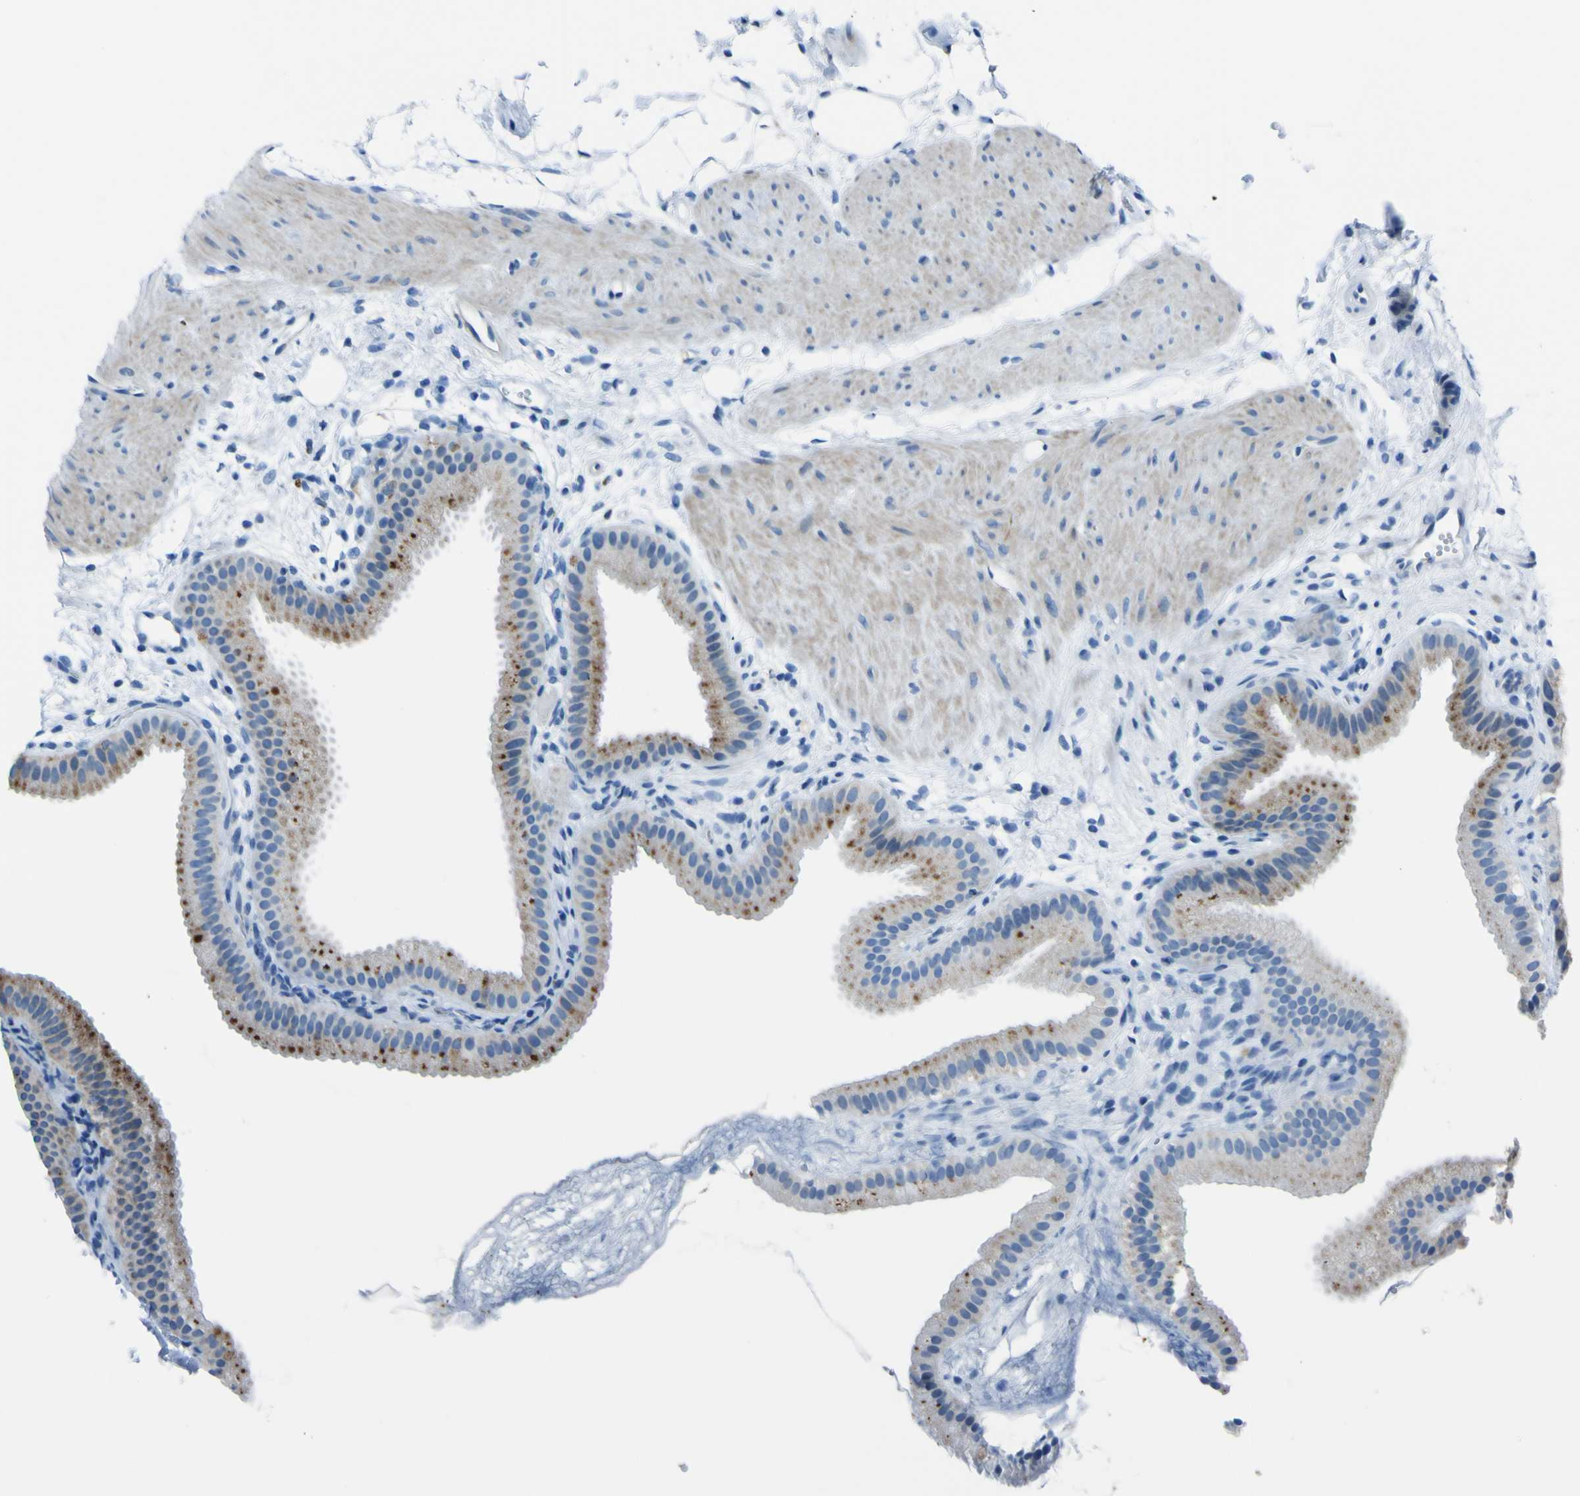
{"staining": {"intensity": "moderate", "quantity": ">75%", "location": "cytoplasmic/membranous"}, "tissue": "gallbladder", "cell_type": "Glandular cells", "image_type": "normal", "snomed": [{"axis": "morphology", "description": "Normal tissue, NOS"}, {"axis": "topography", "description": "Gallbladder"}], "caption": "Protein staining of benign gallbladder reveals moderate cytoplasmic/membranous positivity in about >75% of glandular cells.", "gene": "ACSL1", "patient": {"sex": "female", "age": 64}}